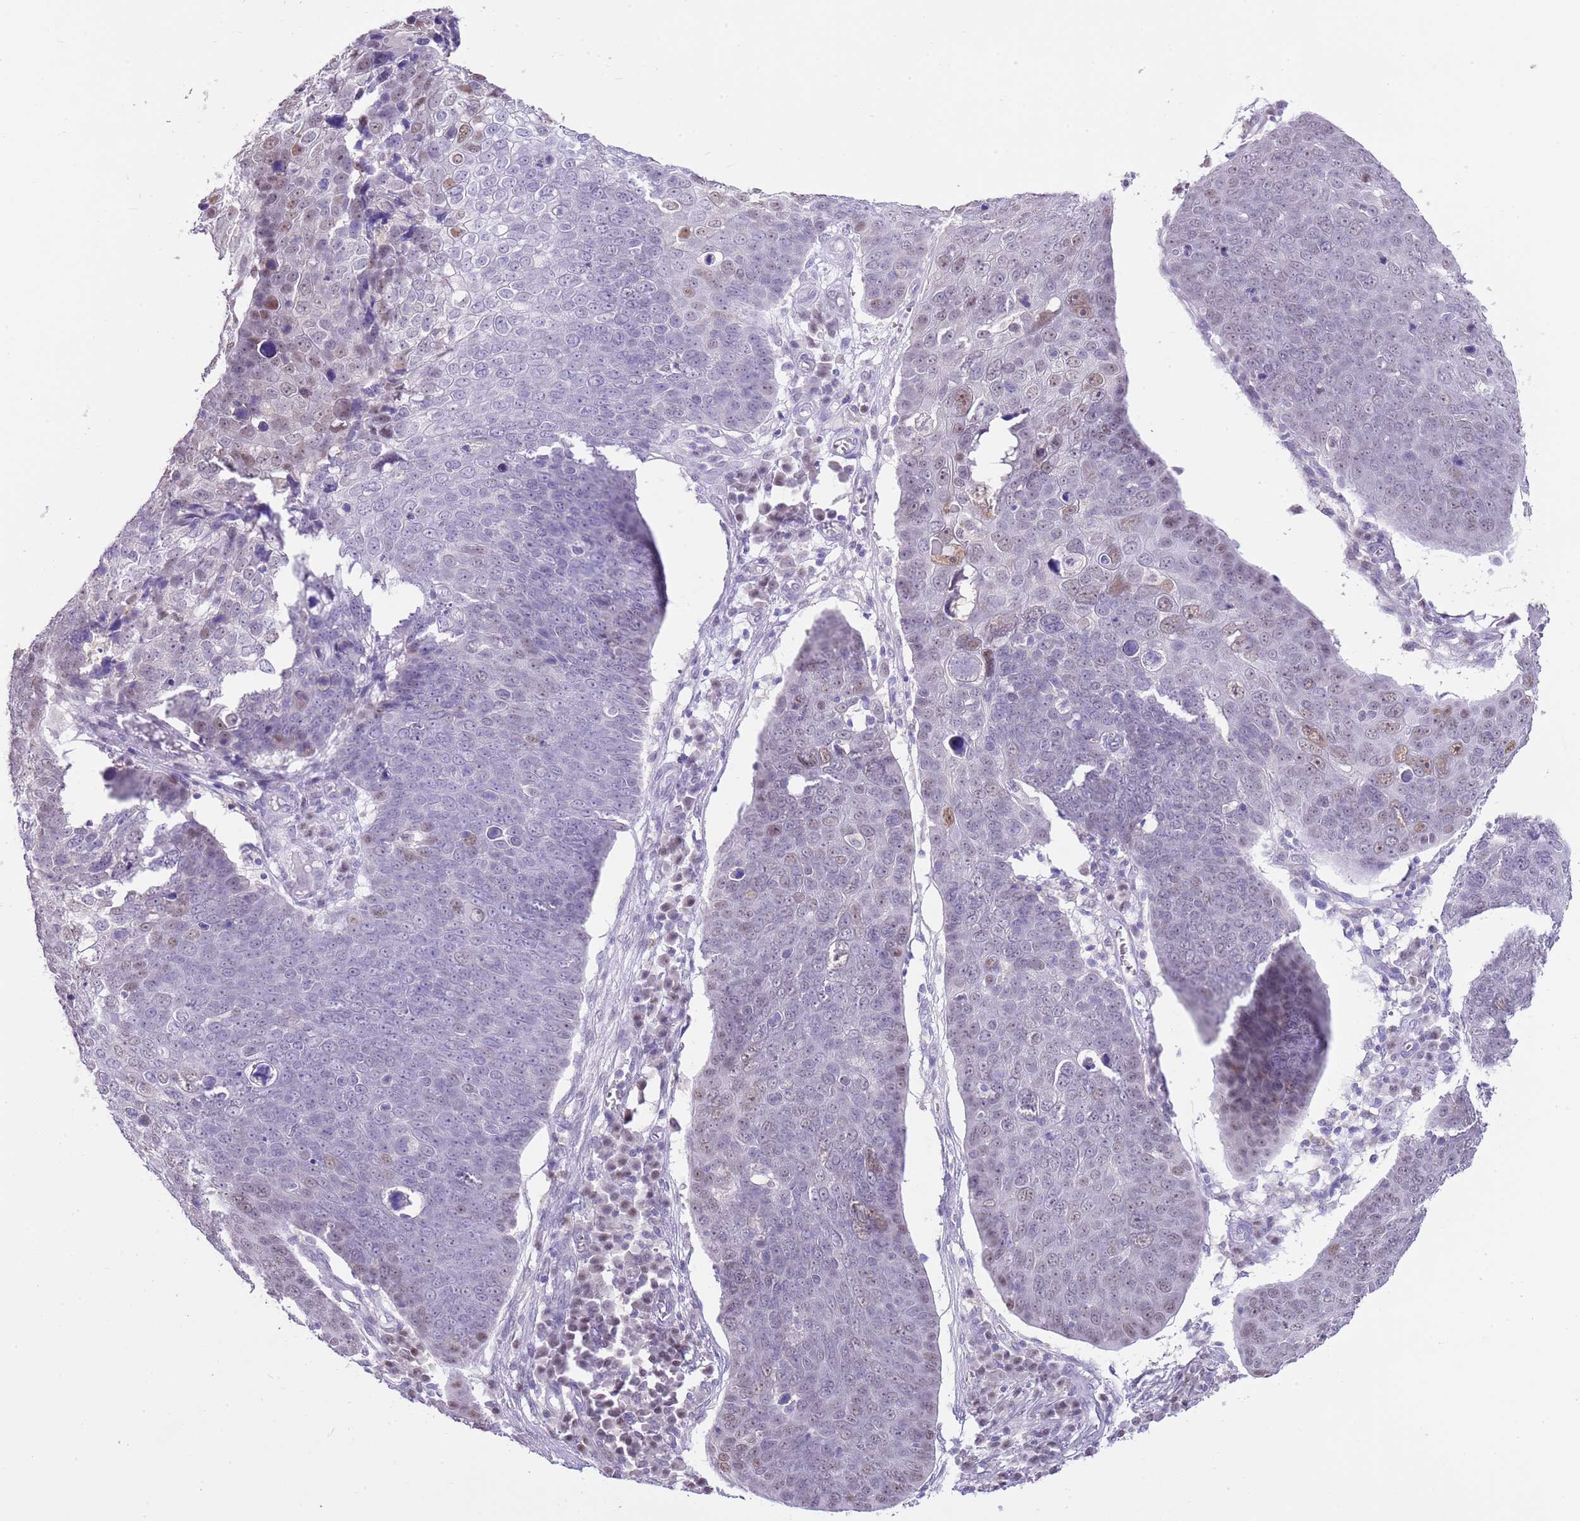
{"staining": {"intensity": "weak", "quantity": "<25%", "location": "nuclear"}, "tissue": "skin cancer", "cell_type": "Tumor cells", "image_type": "cancer", "snomed": [{"axis": "morphology", "description": "Squamous cell carcinoma, NOS"}, {"axis": "topography", "description": "Skin"}], "caption": "Immunohistochemical staining of skin cancer (squamous cell carcinoma) displays no significant positivity in tumor cells.", "gene": "PPP1R17", "patient": {"sex": "male", "age": 71}}